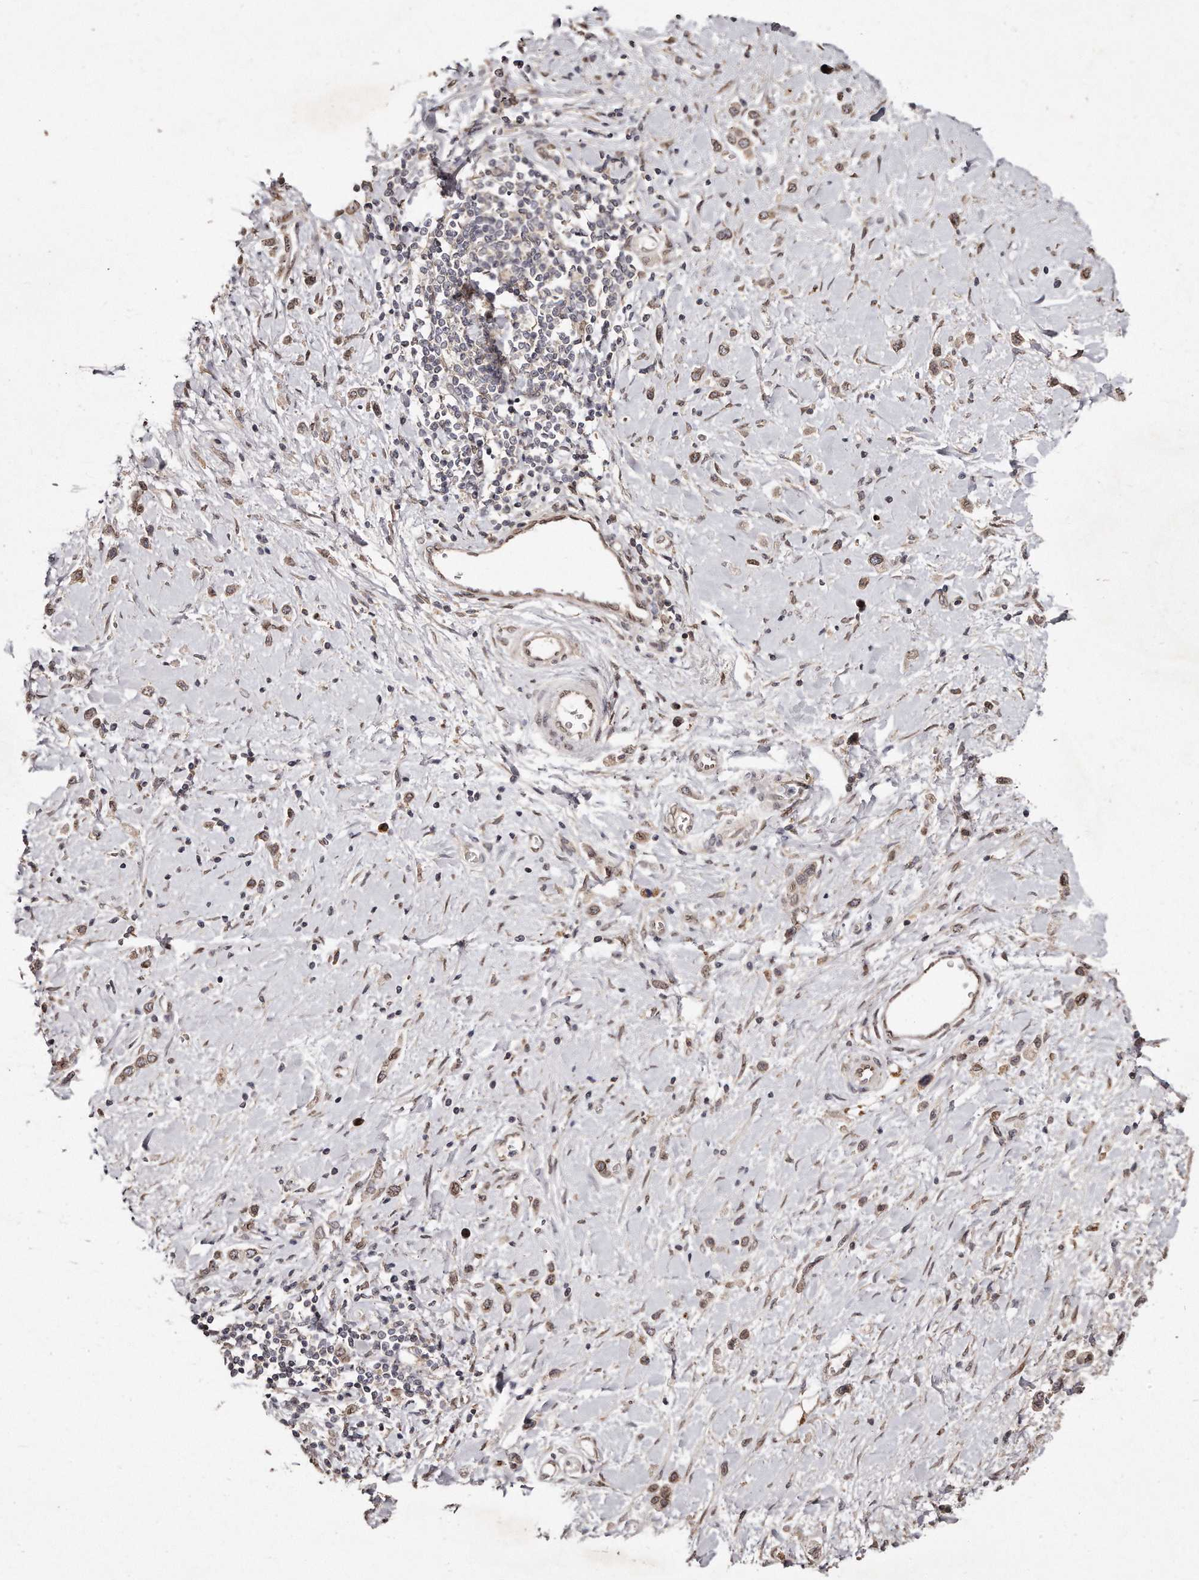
{"staining": {"intensity": "weak", "quantity": ">75%", "location": "cytoplasmic/membranous,nuclear"}, "tissue": "stomach cancer", "cell_type": "Tumor cells", "image_type": "cancer", "snomed": [{"axis": "morphology", "description": "Adenocarcinoma, NOS"}, {"axis": "topography", "description": "Stomach"}], "caption": "Human adenocarcinoma (stomach) stained with a brown dye demonstrates weak cytoplasmic/membranous and nuclear positive expression in approximately >75% of tumor cells.", "gene": "HASPIN", "patient": {"sex": "female", "age": 65}}